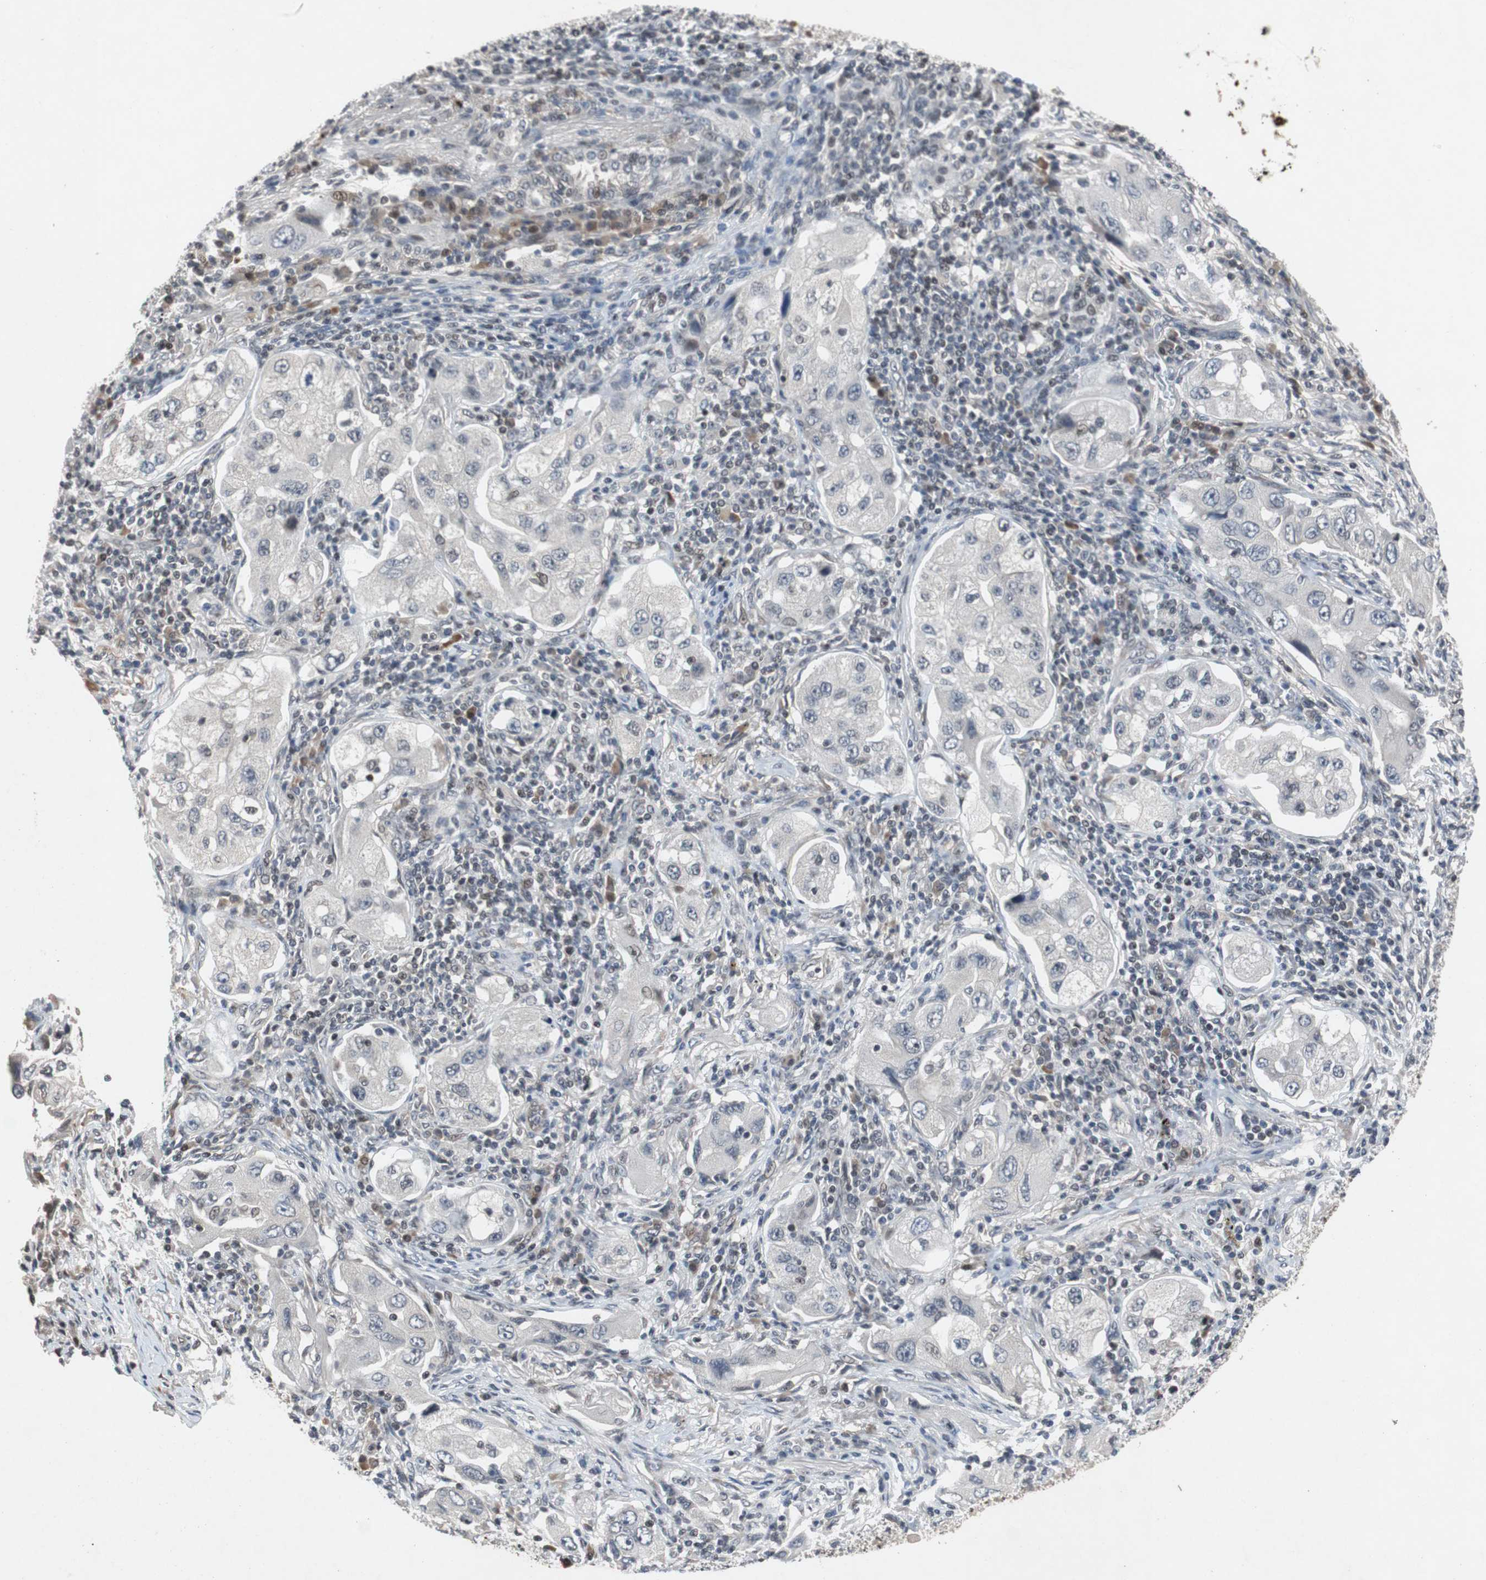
{"staining": {"intensity": "negative", "quantity": "none", "location": "none"}, "tissue": "lung cancer", "cell_type": "Tumor cells", "image_type": "cancer", "snomed": [{"axis": "morphology", "description": "Adenocarcinoma, NOS"}, {"axis": "topography", "description": "Lung"}], "caption": "This is an immunohistochemistry (IHC) micrograph of lung cancer (adenocarcinoma). There is no expression in tumor cells.", "gene": "TP63", "patient": {"sex": "female", "age": 65}}